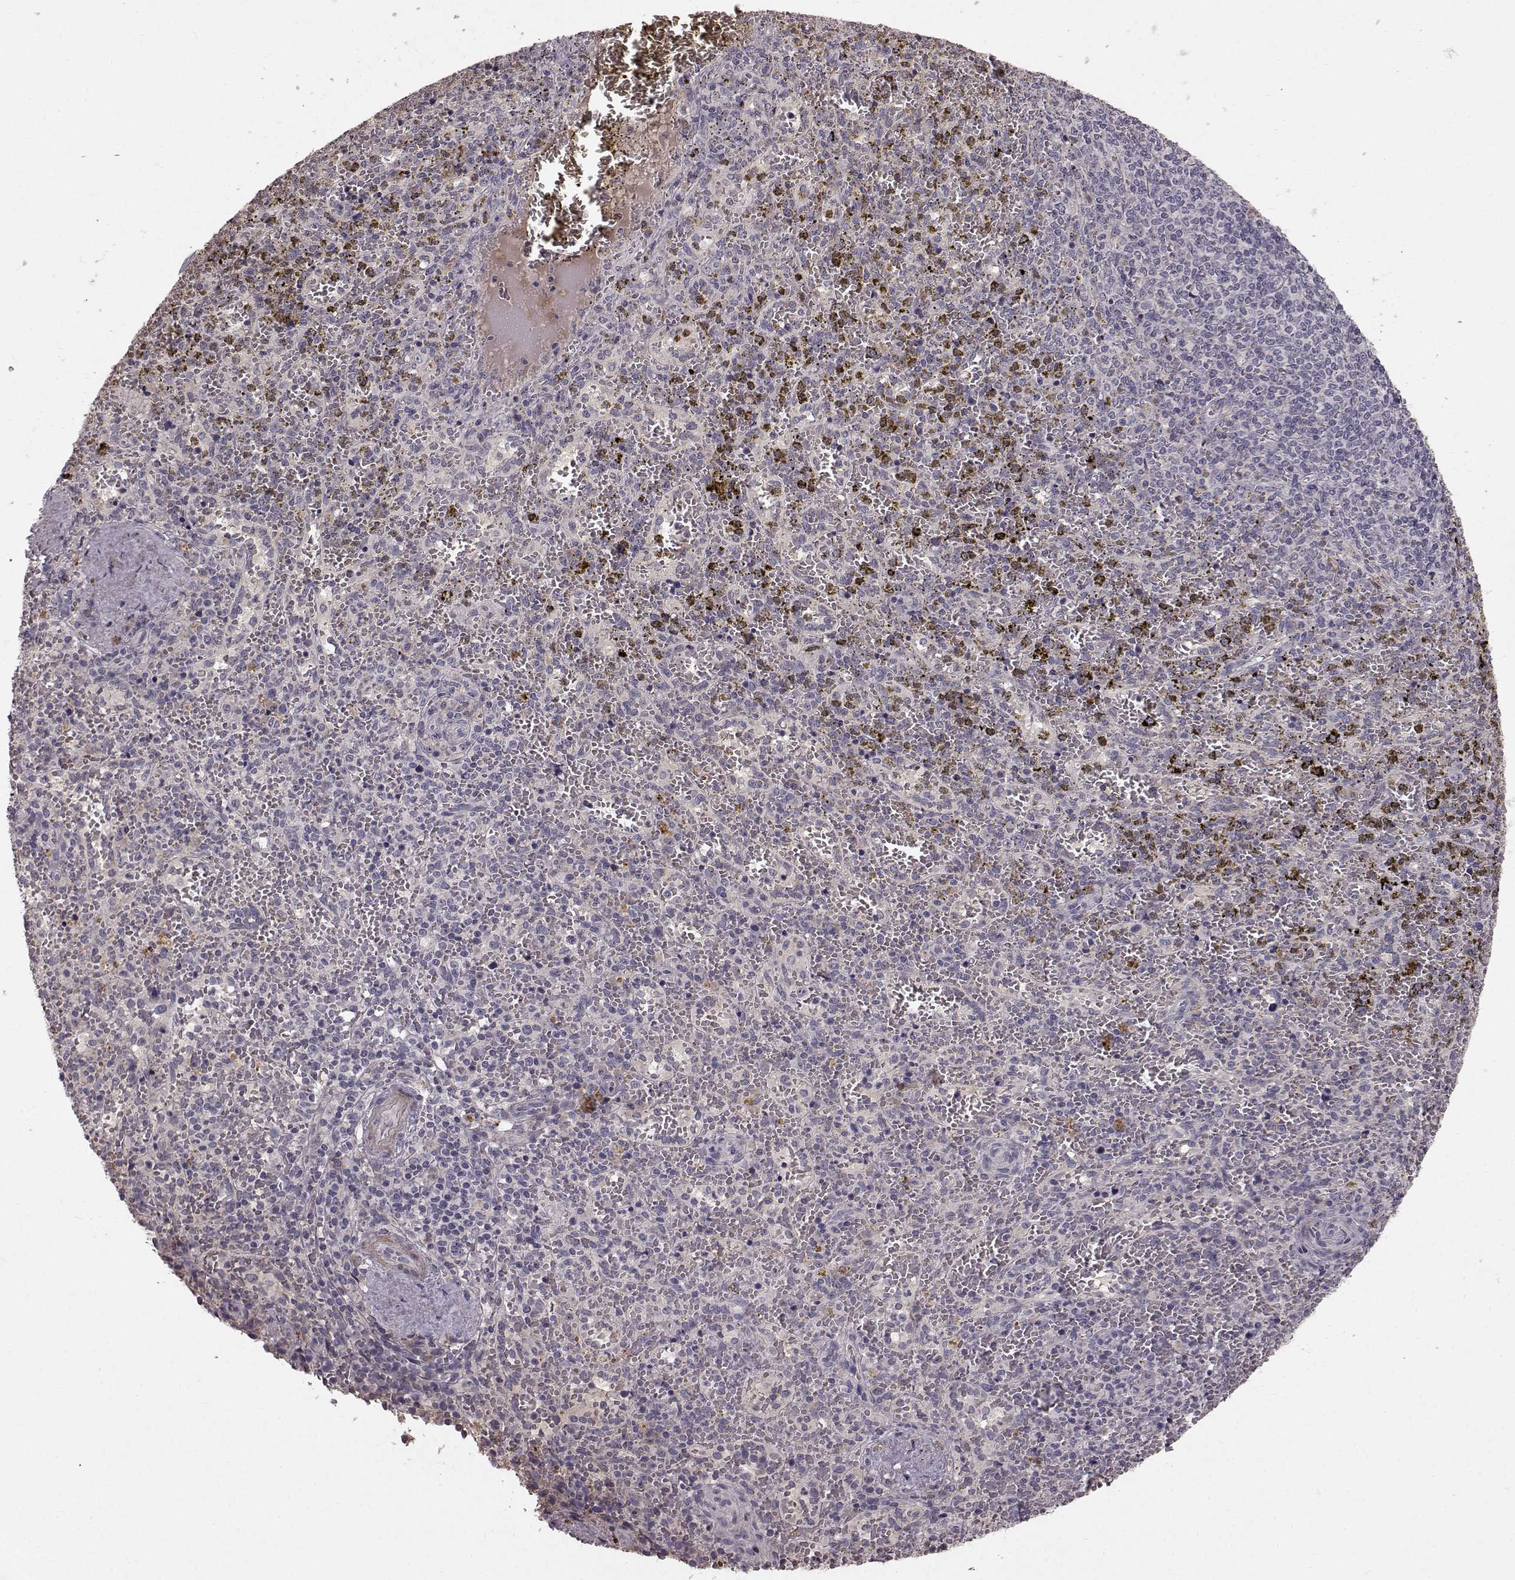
{"staining": {"intensity": "negative", "quantity": "none", "location": "none"}, "tissue": "spleen", "cell_type": "Cells in red pulp", "image_type": "normal", "snomed": [{"axis": "morphology", "description": "Normal tissue, NOS"}, {"axis": "topography", "description": "Spleen"}], "caption": "A high-resolution image shows IHC staining of unremarkable spleen, which shows no significant positivity in cells in red pulp.", "gene": "SLC22A18", "patient": {"sex": "female", "age": 50}}